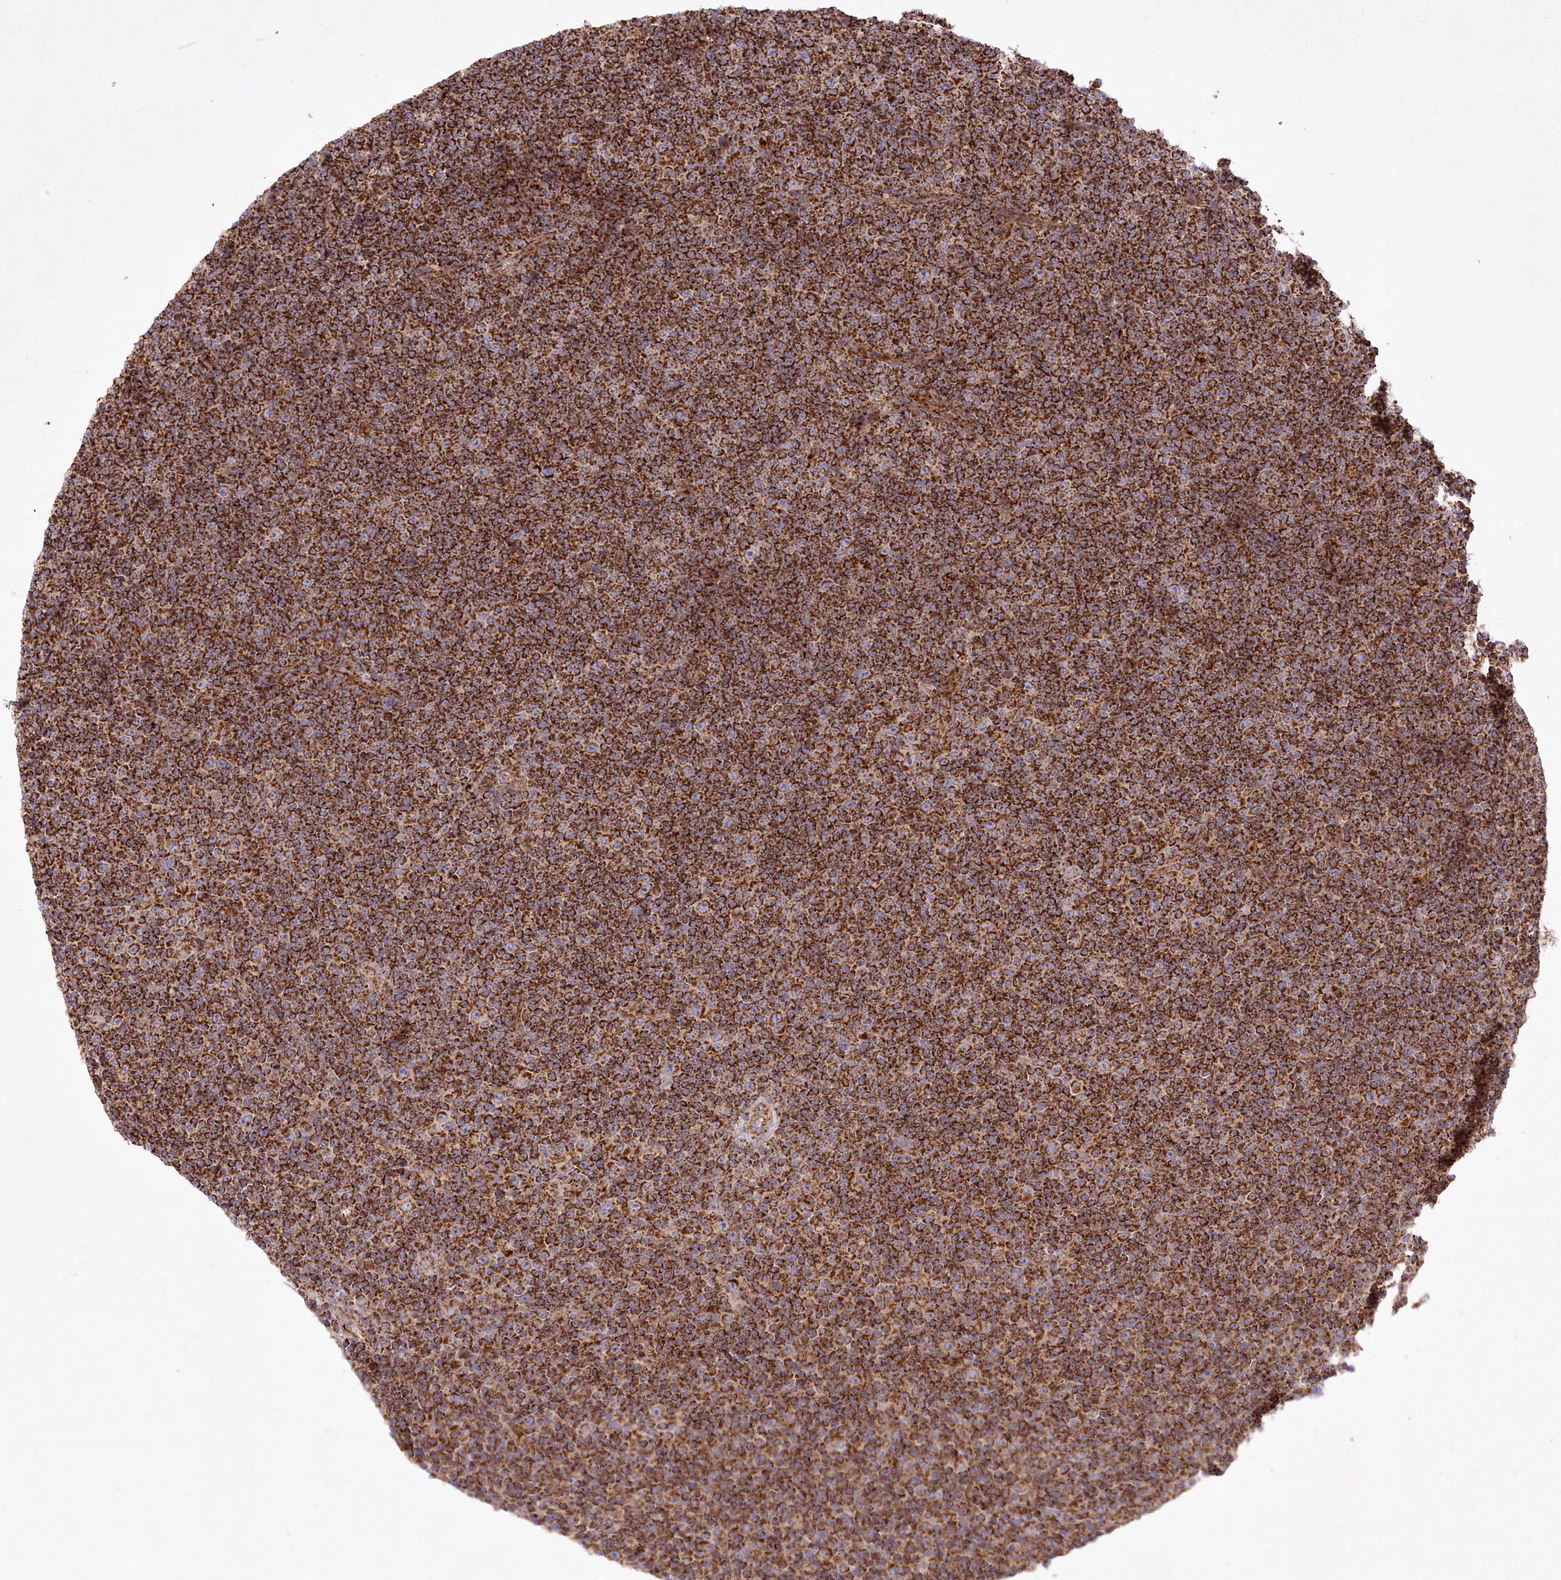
{"staining": {"intensity": "strong", "quantity": ">75%", "location": "cytoplasmic/membranous"}, "tissue": "lymphoma", "cell_type": "Tumor cells", "image_type": "cancer", "snomed": [{"axis": "morphology", "description": "Malignant lymphoma, non-Hodgkin's type, Low grade"}, {"axis": "topography", "description": "Lymph node"}], "caption": "There is high levels of strong cytoplasmic/membranous positivity in tumor cells of low-grade malignant lymphoma, non-Hodgkin's type, as demonstrated by immunohistochemical staining (brown color).", "gene": "ASNSD1", "patient": {"sex": "female", "age": 67}}